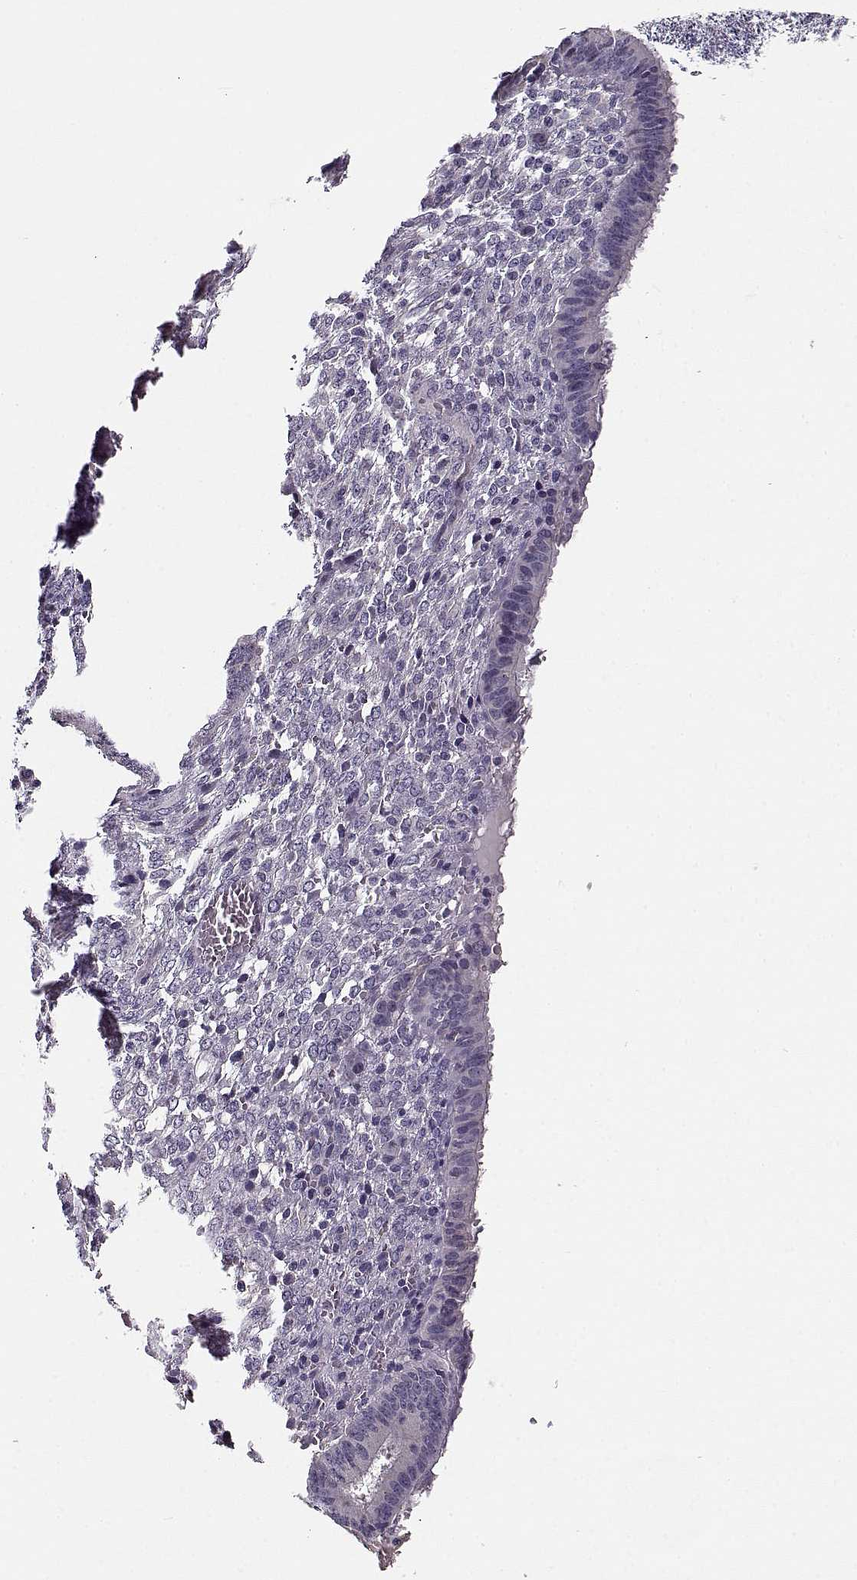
{"staining": {"intensity": "negative", "quantity": "none", "location": "none"}, "tissue": "endometrium", "cell_type": "Cells in endometrial stroma", "image_type": "normal", "snomed": [{"axis": "morphology", "description": "Normal tissue, NOS"}, {"axis": "topography", "description": "Endometrium"}], "caption": "This is an immunohistochemistry micrograph of benign endometrium. There is no staining in cells in endometrial stroma.", "gene": "TMEM145", "patient": {"sex": "female", "age": 42}}